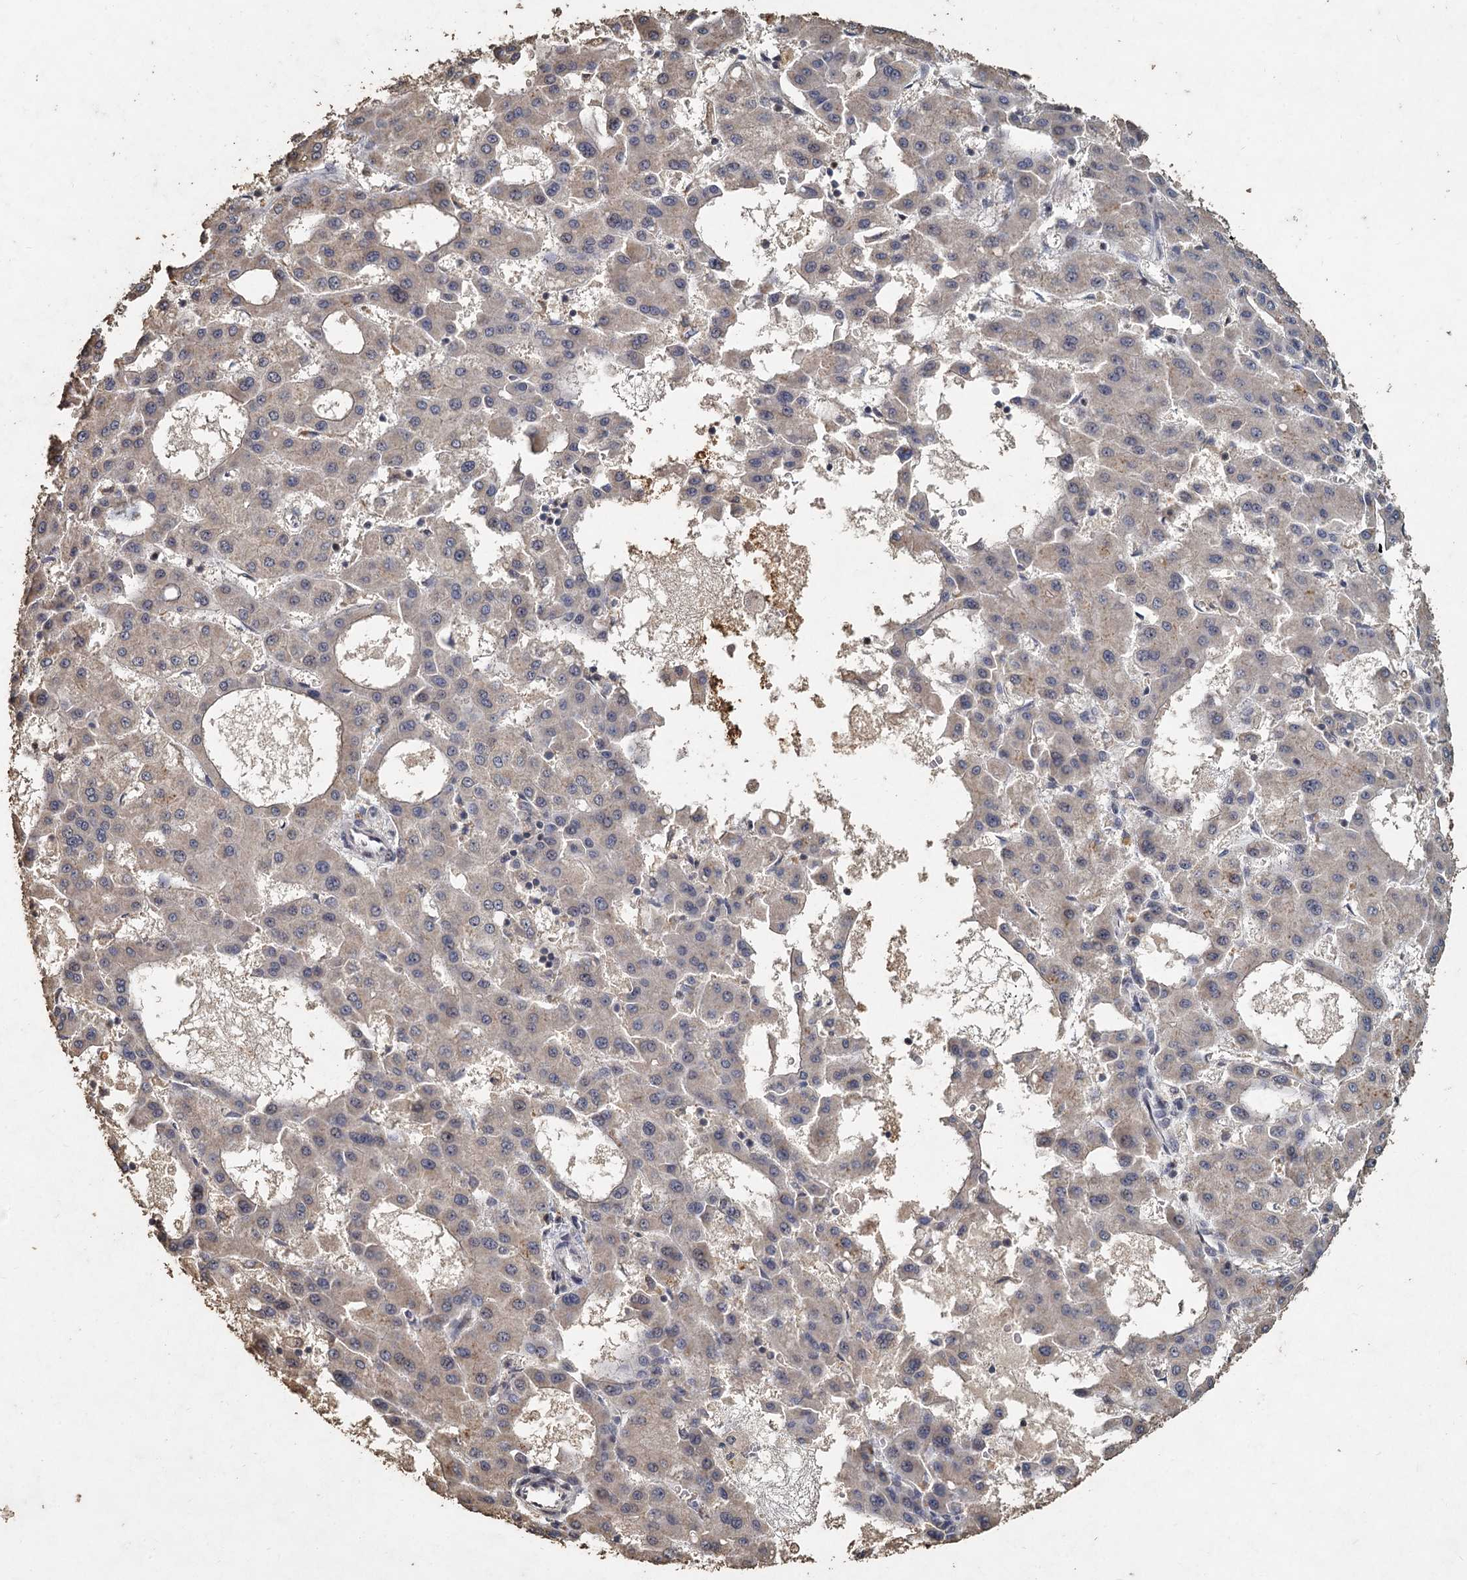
{"staining": {"intensity": "negative", "quantity": "none", "location": "none"}, "tissue": "liver cancer", "cell_type": "Tumor cells", "image_type": "cancer", "snomed": [{"axis": "morphology", "description": "Carcinoma, Hepatocellular, NOS"}, {"axis": "topography", "description": "Liver"}], "caption": "Liver hepatocellular carcinoma was stained to show a protein in brown. There is no significant expression in tumor cells.", "gene": "CCDC61", "patient": {"sex": "male", "age": 47}}